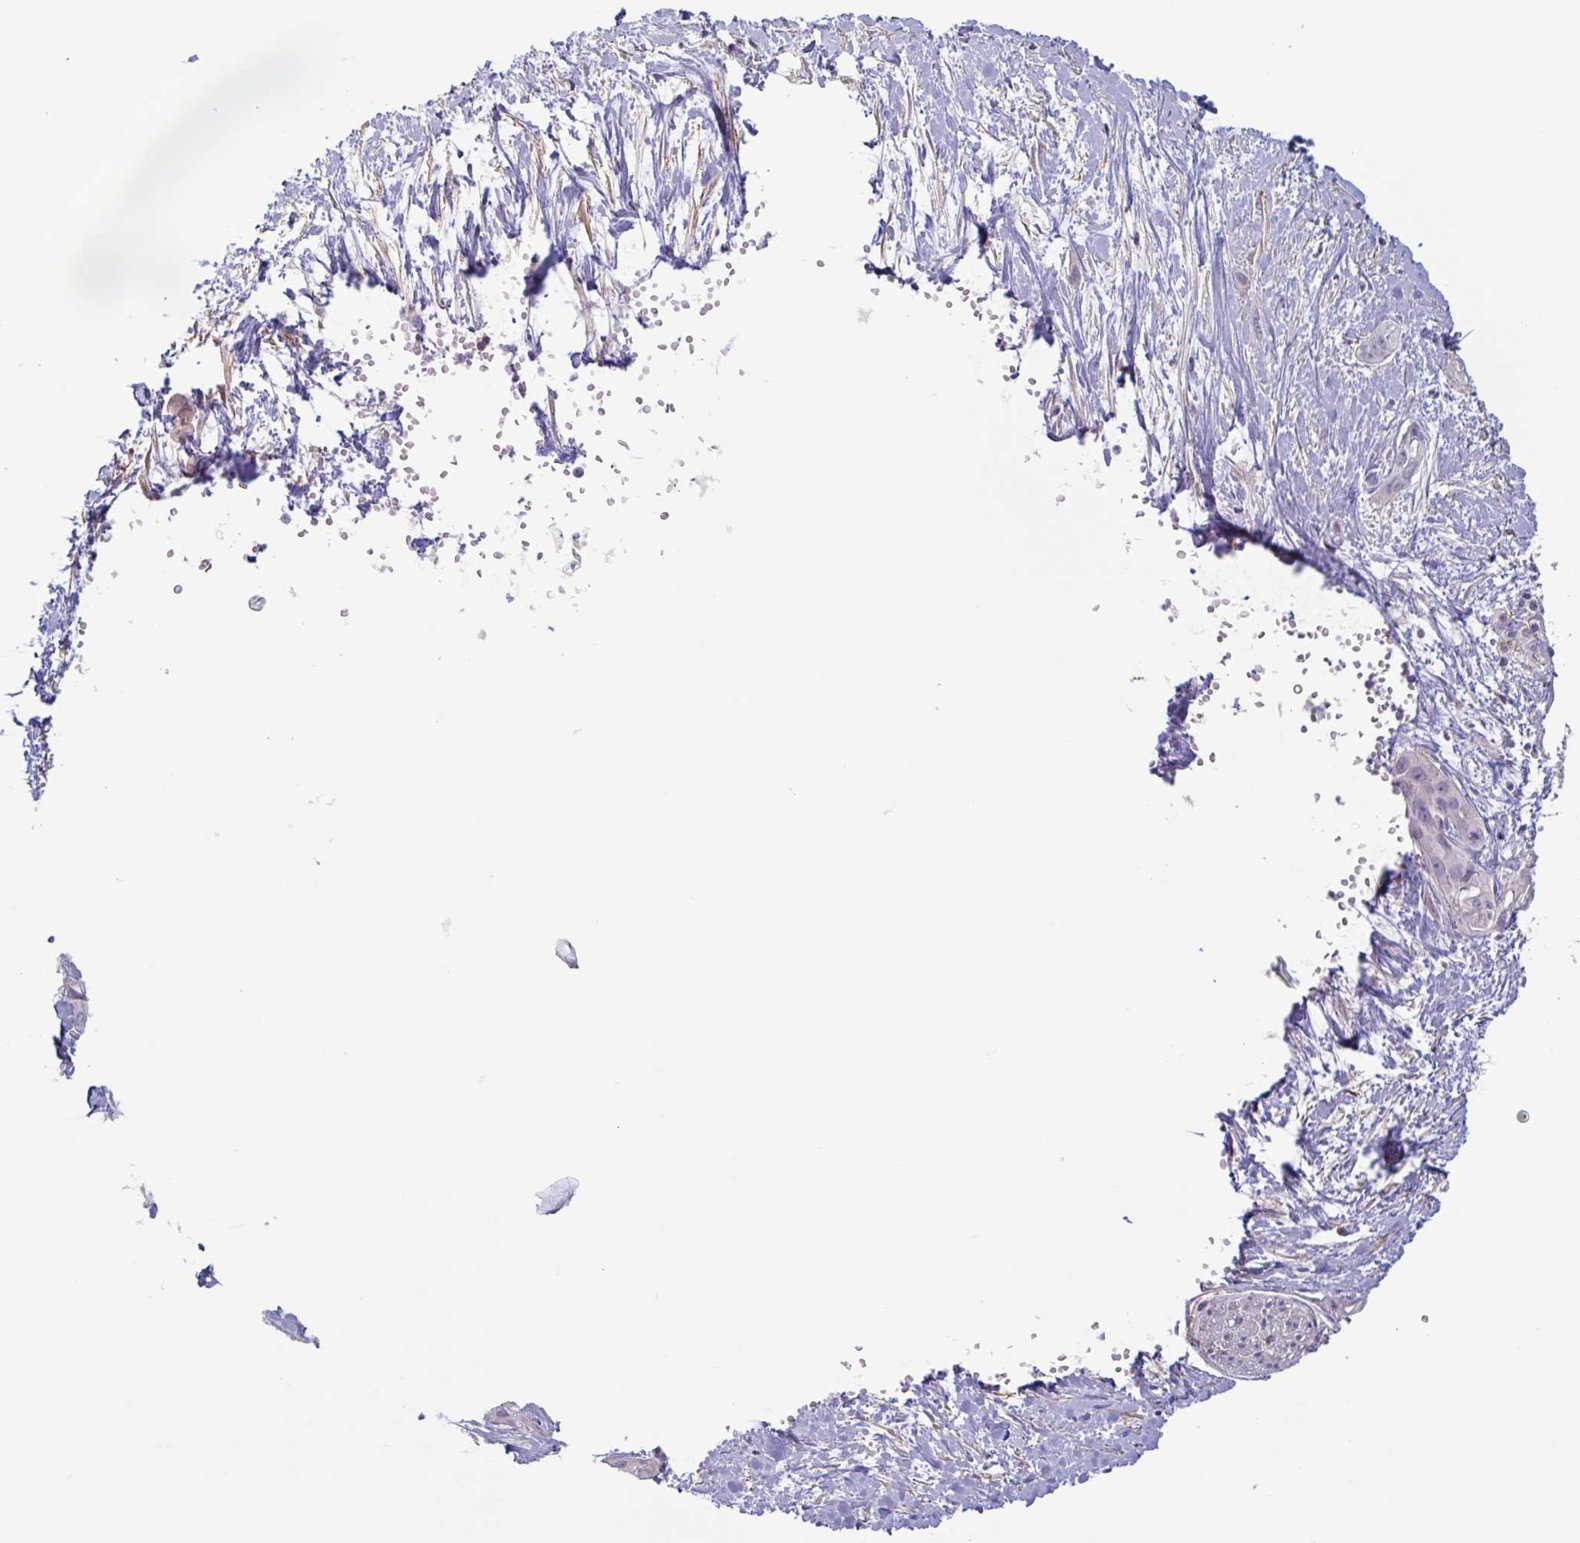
{"staining": {"intensity": "negative", "quantity": "none", "location": "none"}, "tissue": "pancreatic cancer", "cell_type": "Tumor cells", "image_type": "cancer", "snomed": [{"axis": "morphology", "description": "Adenocarcinoma, NOS"}, {"axis": "topography", "description": "Pancreas"}], "caption": "DAB immunohistochemical staining of pancreatic cancer reveals no significant expression in tumor cells. (IHC, brightfield microscopy, high magnification).", "gene": "MYH10", "patient": {"sex": "female", "age": 50}}